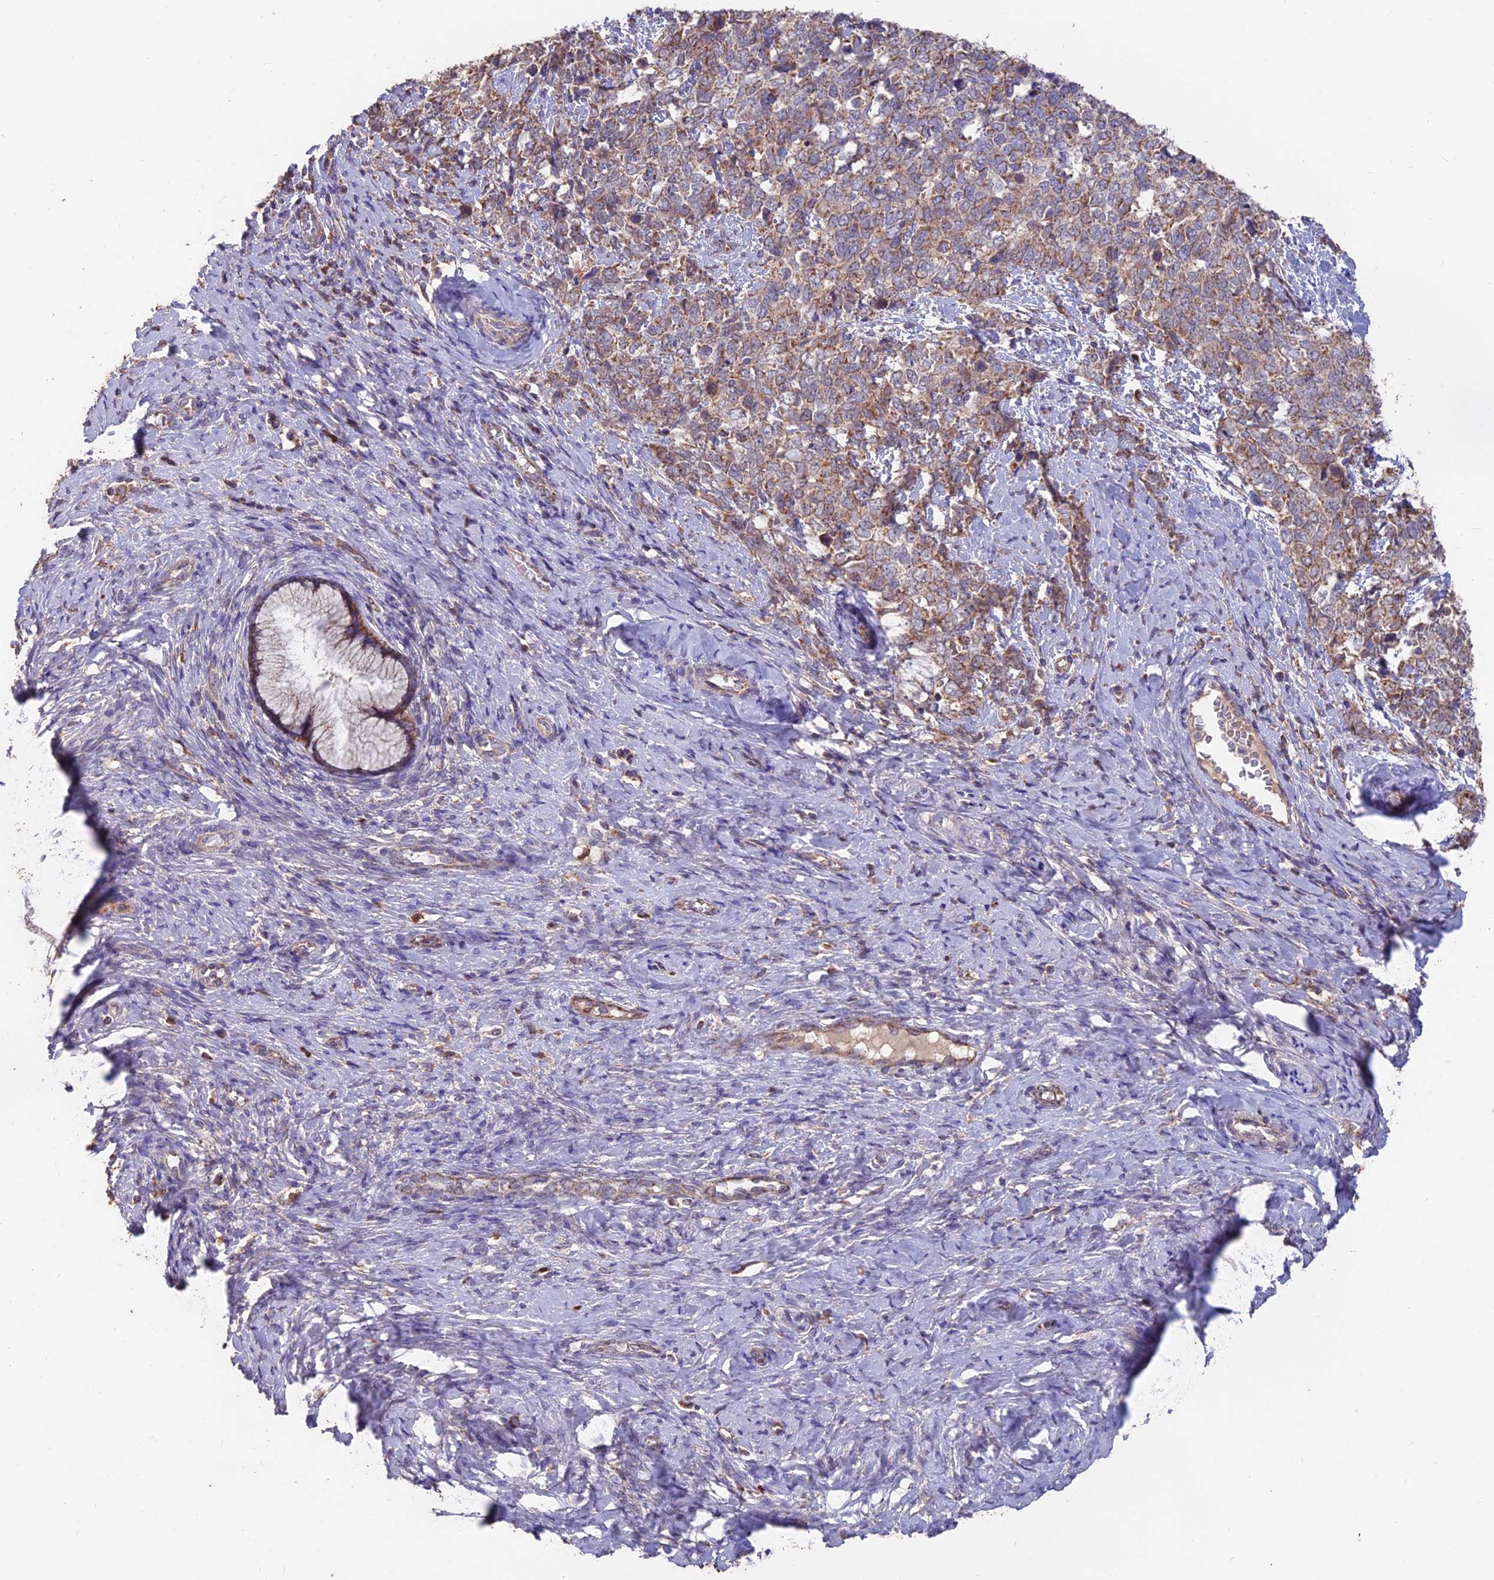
{"staining": {"intensity": "moderate", "quantity": "25%-75%", "location": "cytoplasmic/membranous"}, "tissue": "cervical cancer", "cell_type": "Tumor cells", "image_type": "cancer", "snomed": [{"axis": "morphology", "description": "Squamous cell carcinoma, NOS"}, {"axis": "topography", "description": "Cervix"}], "caption": "Tumor cells display medium levels of moderate cytoplasmic/membranous expression in approximately 25%-75% of cells in cervical cancer (squamous cell carcinoma).", "gene": "IFT22", "patient": {"sex": "female", "age": 63}}